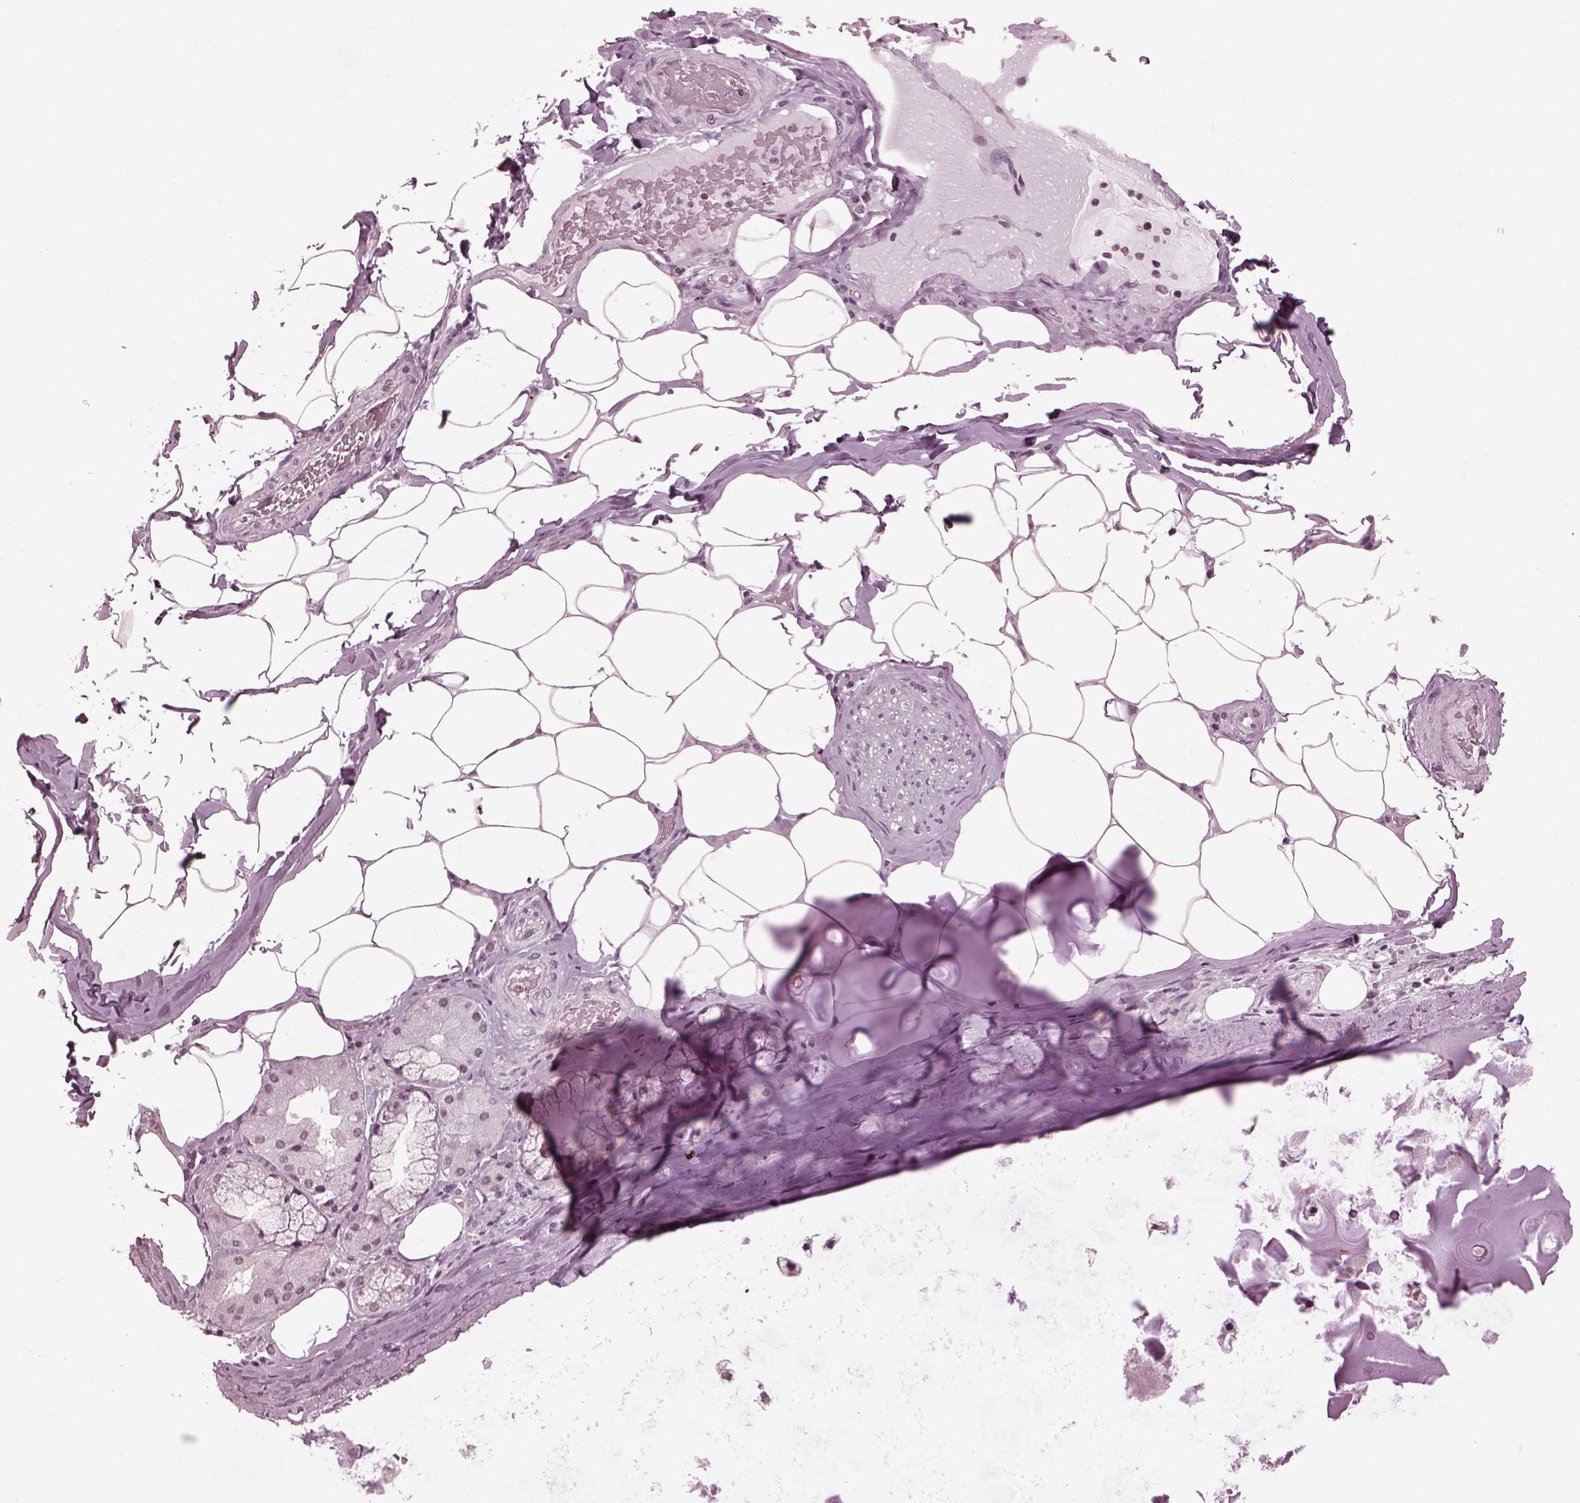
{"staining": {"intensity": "moderate", "quantity": "25%-75%", "location": "cytoplasmic/membranous"}, "tissue": "adipose tissue", "cell_type": "Adipocytes", "image_type": "normal", "snomed": [{"axis": "morphology", "description": "Normal tissue, NOS"}, {"axis": "topography", "description": "Bronchus"}, {"axis": "topography", "description": "Lung"}], "caption": "A photomicrograph of human adipose tissue stained for a protein demonstrates moderate cytoplasmic/membranous brown staining in adipocytes.", "gene": "RUVBL2", "patient": {"sex": "female", "age": 57}}